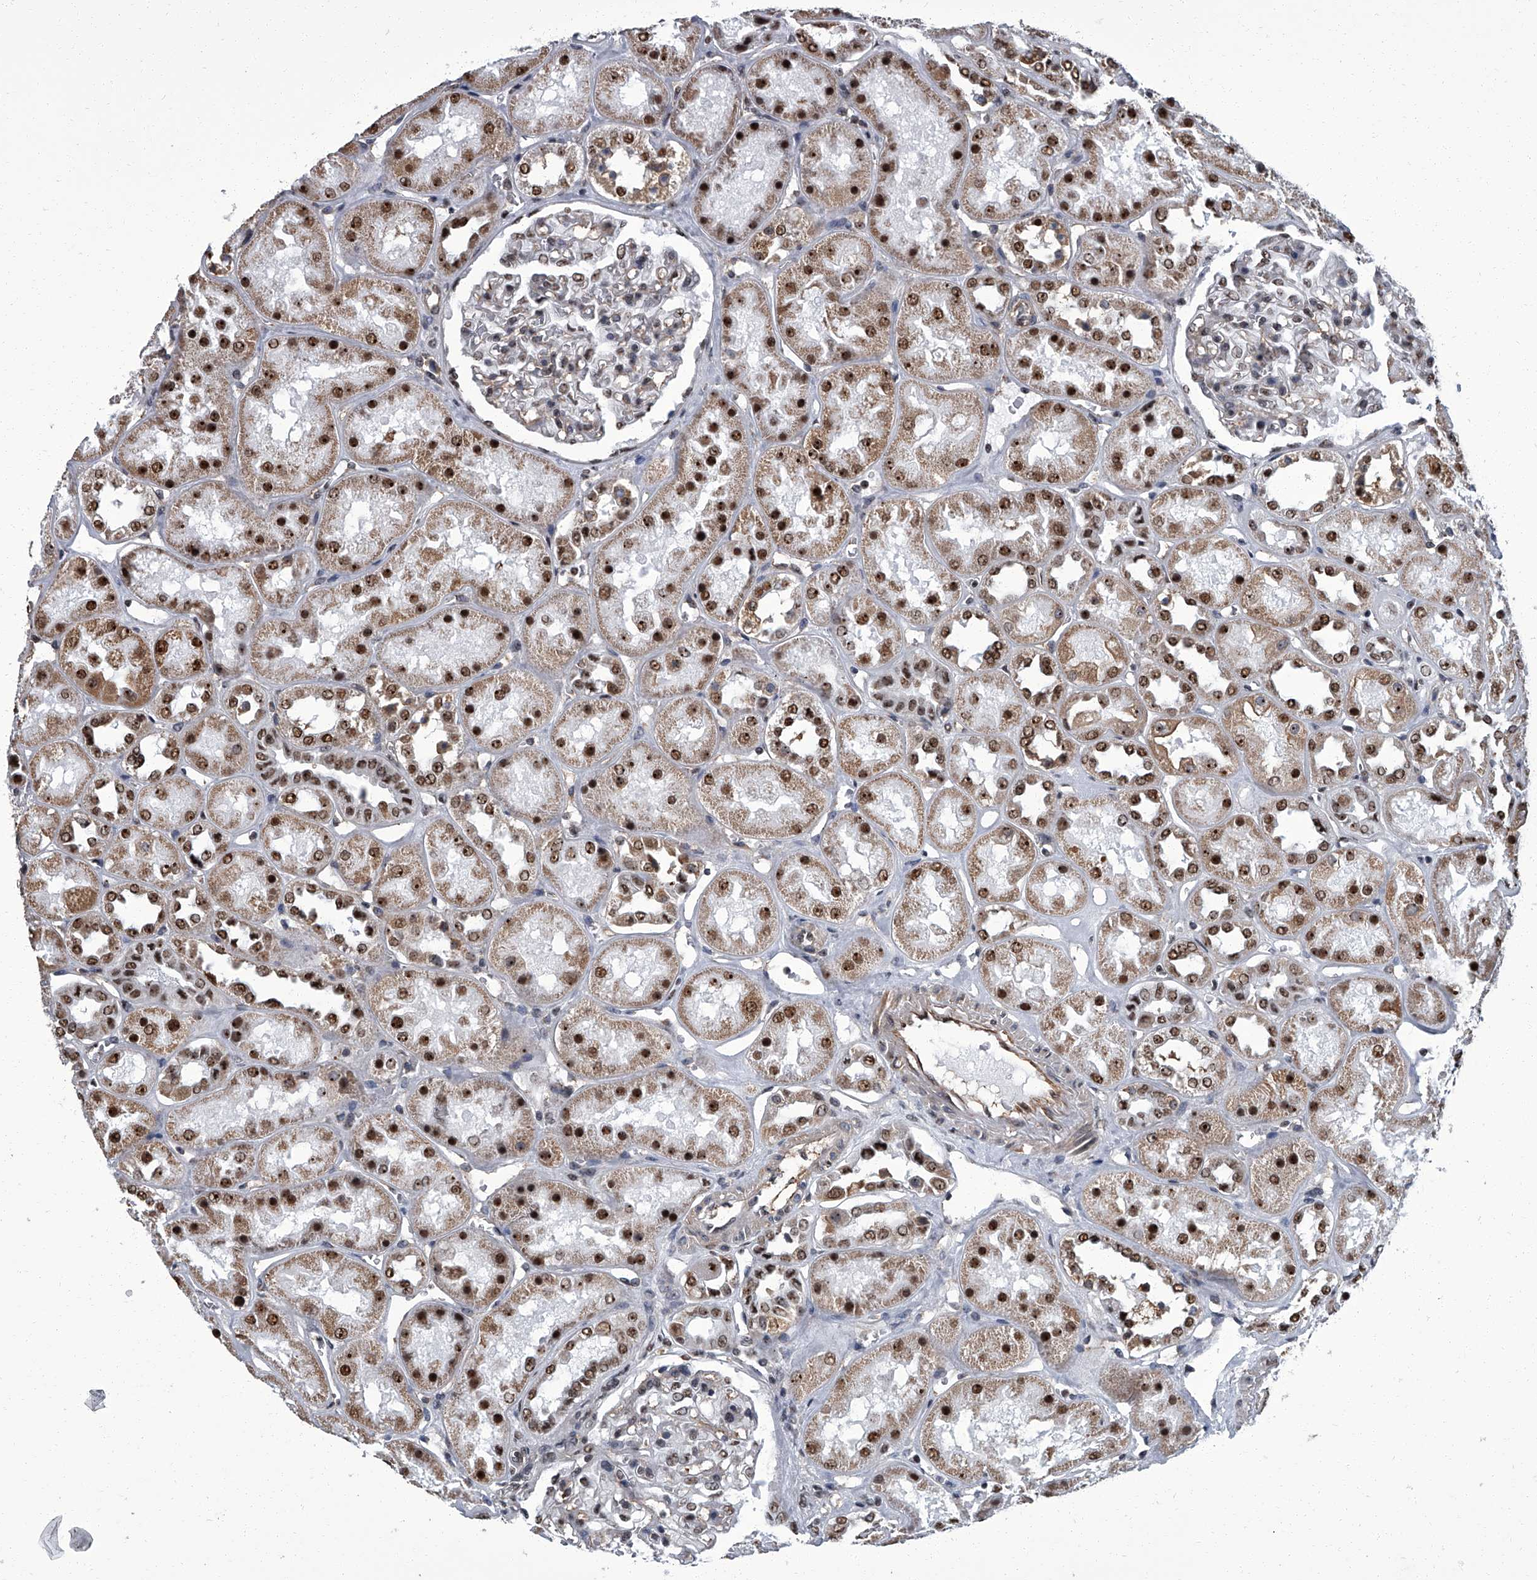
{"staining": {"intensity": "moderate", "quantity": "25%-75%", "location": "nuclear"}, "tissue": "kidney", "cell_type": "Cells in glomeruli", "image_type": "normal", "snomed": [{"axis": "morphology", "description": "Normal tissue, NOS"}, {"axis": "topography", "description": "Kidney"}], "caption": "Kidney was stained to show a protein in brown. There is medium levels of moderate nuclear positivity in approximately 25%-75% of cells in glomeruli. (DAB IHC, brown staining for protein, blue staining for nuclei).", "gene": "ZNF518B", "patient": {"sex": "male", "age": 70}}